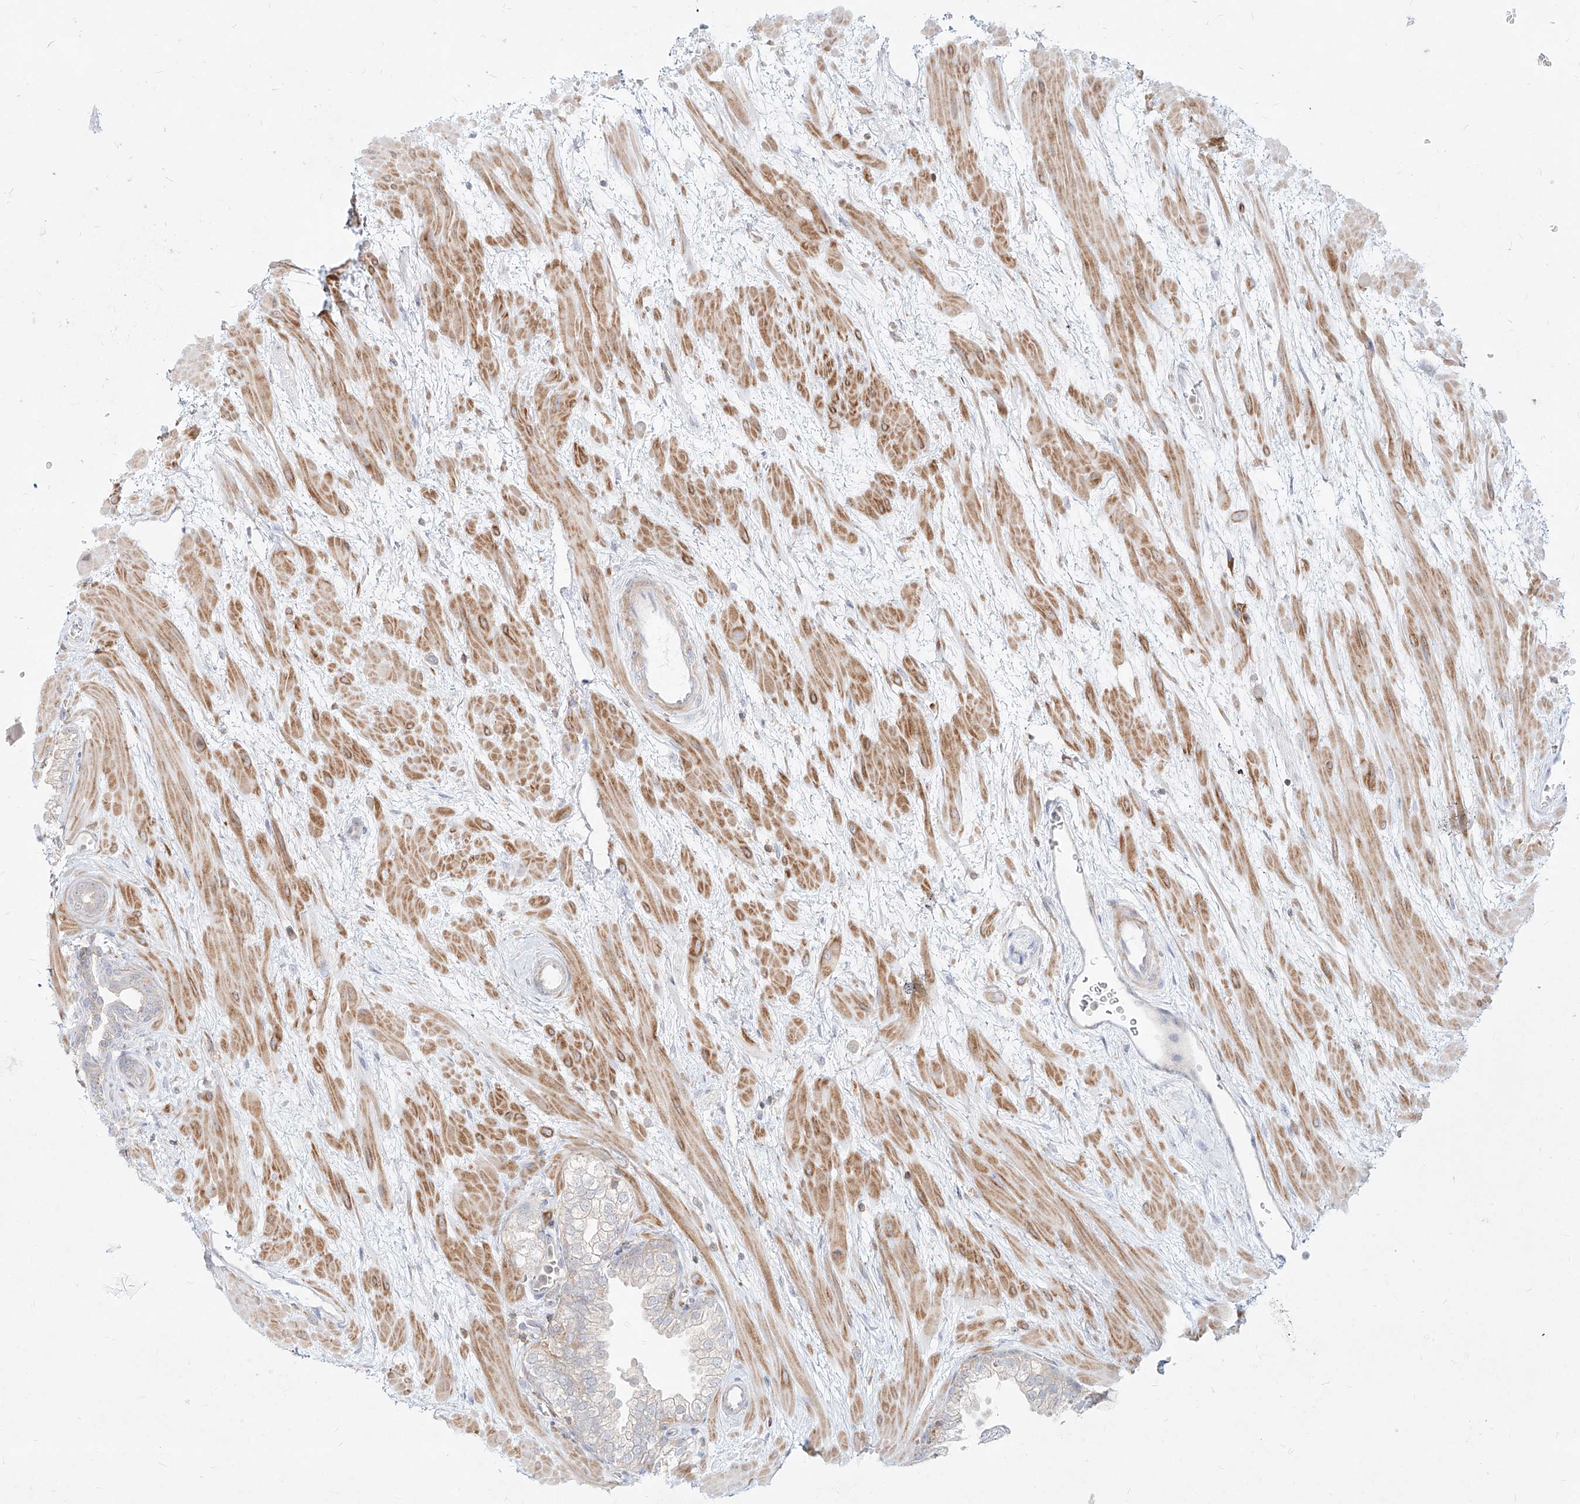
{"staining": {"intensity": "negative", "quantity": "none", "location": "none"}, "tissue": "prostate", "cell_type": "Glandular cells", "image_type": "normal", "snomed": [{"axis": "morphology", "description": "Normal tissue, NOS"}, {"axis": "topography", "description": "Prostate"}], "caption": "High power microscopy micrograph of an immunohistochemistry (IHC) micrograph of unremarkable prostate, revealing no significant staining in glandular cells.", "gene": "SLC2A12", "patient": {"sex": "male", "age": 48}}